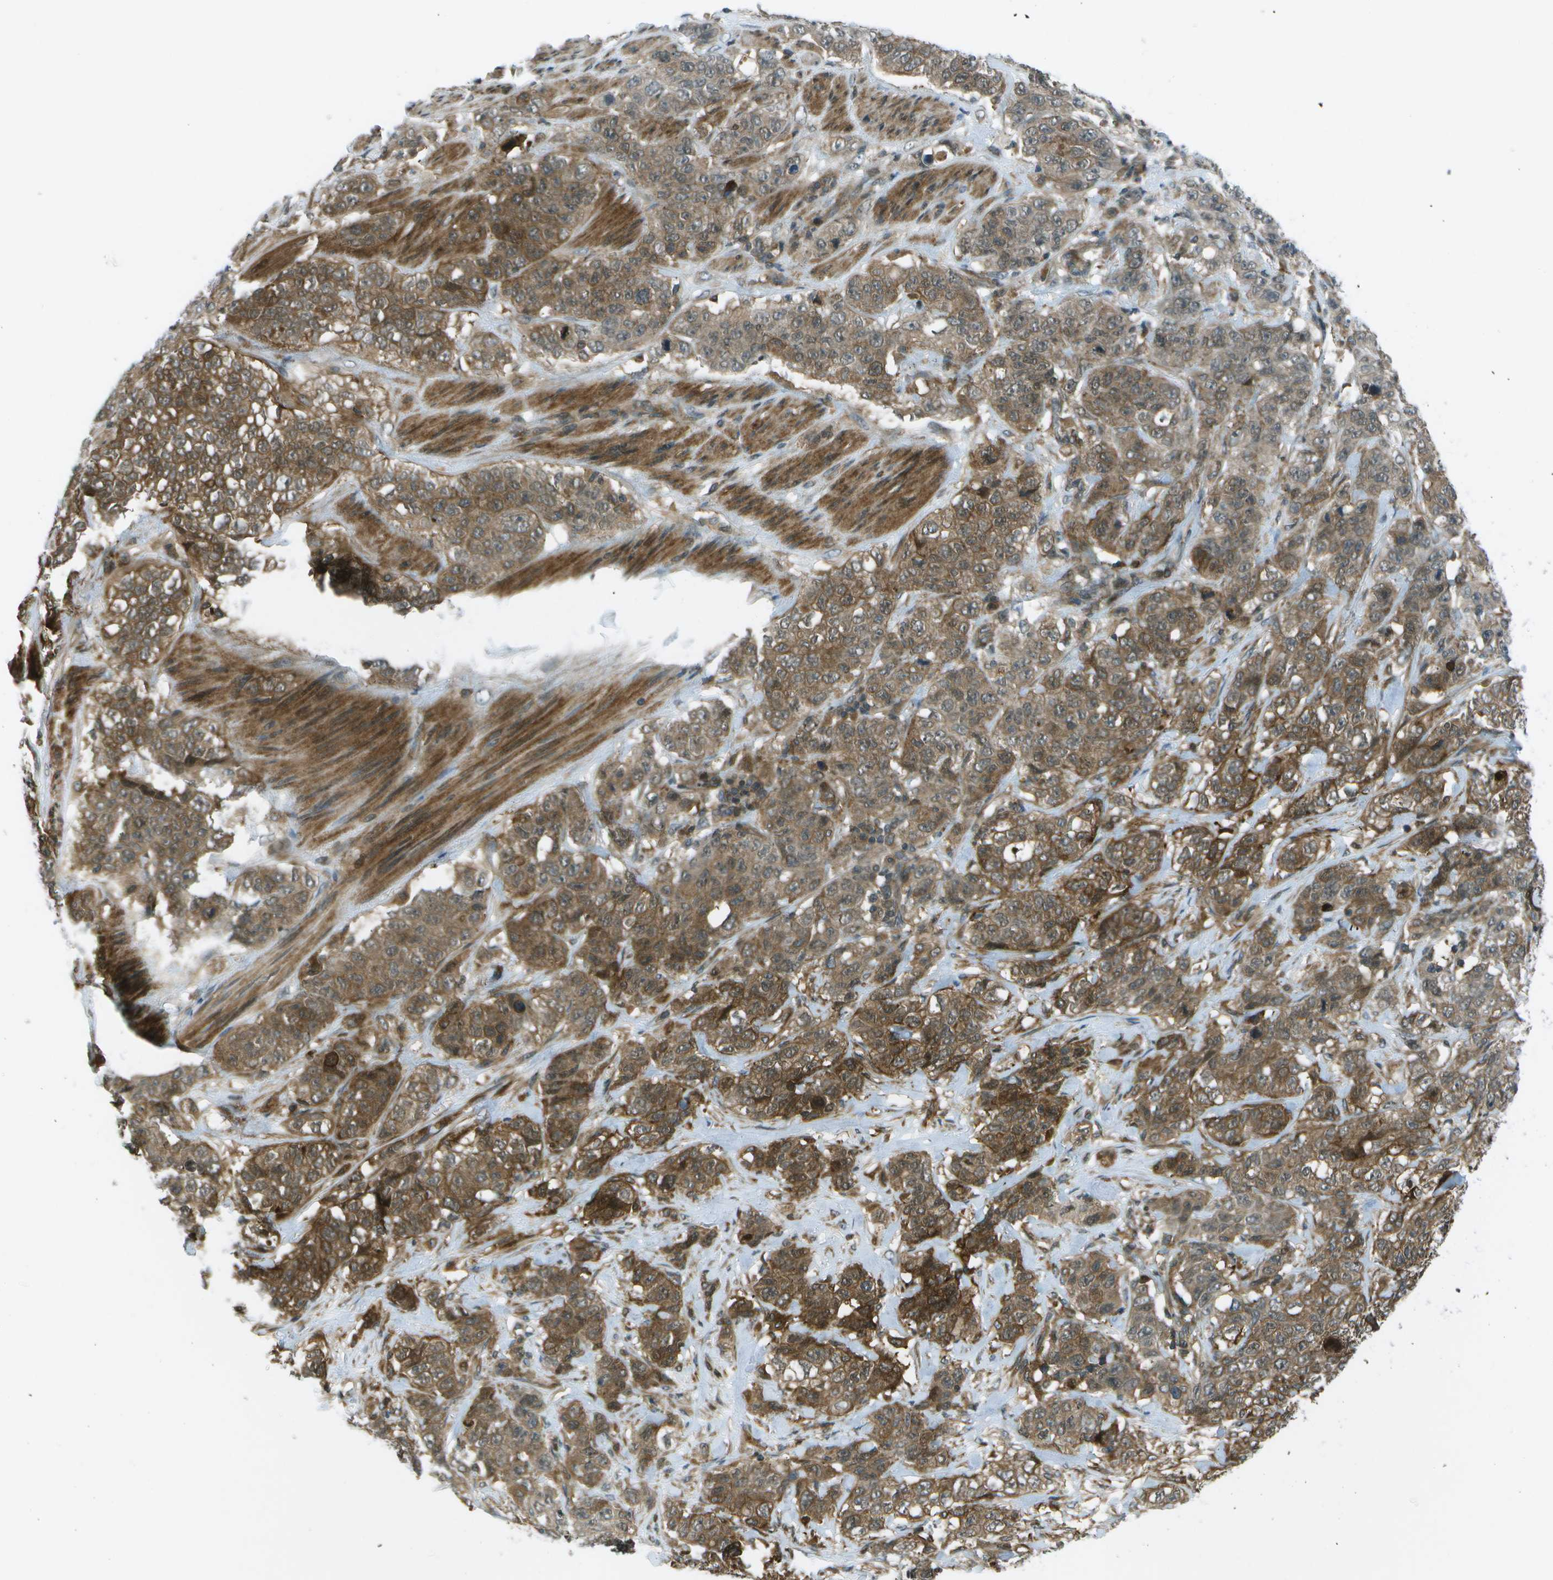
{"staining": {"intensity": "moderate", "quantity": ">75%", "location": "cytoplasmic/membranous"}, "tissue": "stomach cancer", "cell_type": "Tumor cells", "image_type": "cancer", "snomed": [{"axis": "morphology", "description": "Adenocarcinoma, NOS"}, {"axis": "topography", "description": "Stomach"}], "caption": "IHC micrograph of neoplastic tissue: human adenocarcinoma (stomach) stained using immunohistochemistry (IHC) shows medium levels of moderate protein expression localized specifically in the cytoplasmic/membranous of tumor cells, appearing as a cytoplasmic/membranous brown color.", "gene": "TMEM19", "patient": {"sex": "male", "age": 48}}